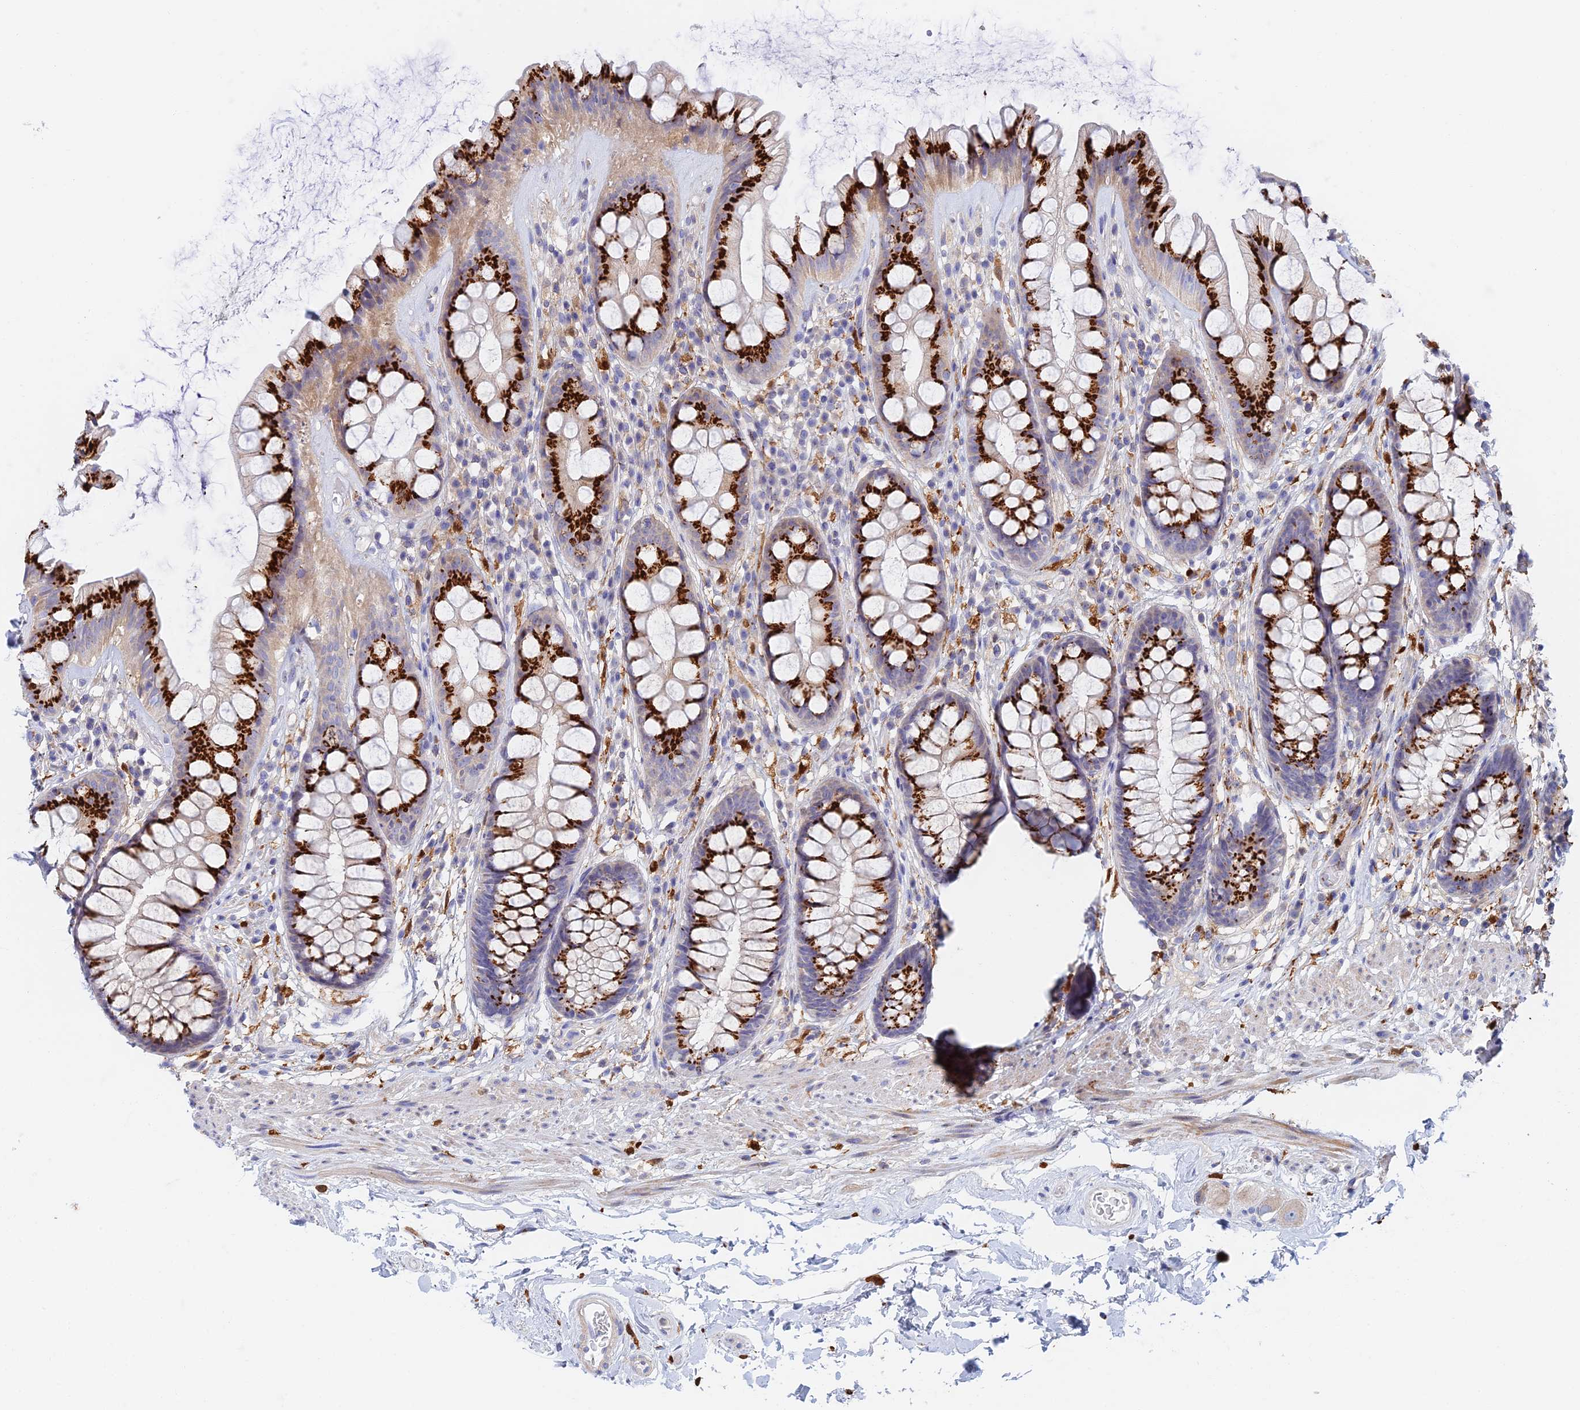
{"staining": {"intensity": "strong", "quantity": ">75%", "location": "cytoplasmic/membranous"}, "tissue": "rectum", "cell_type": "Glandular cells", "image_type": "normal", "snomed": [{"axis": "morphology", "description": "Normal tissue, NOS"}, {"axis": "topography", "description": "Rectum"}], "caption": "IHC (DAB (3,3'-diaminobenzidine)) staining of unremarkable rectum reveals strong cytoplasmic/membranous protein expression in about >75% of glandular cells. Immunohistochemistry stains the protein in brown and the nuclei are stained blue.", "gene": "SLC24A3", "patient": {"sex": "male", "age": 74}}